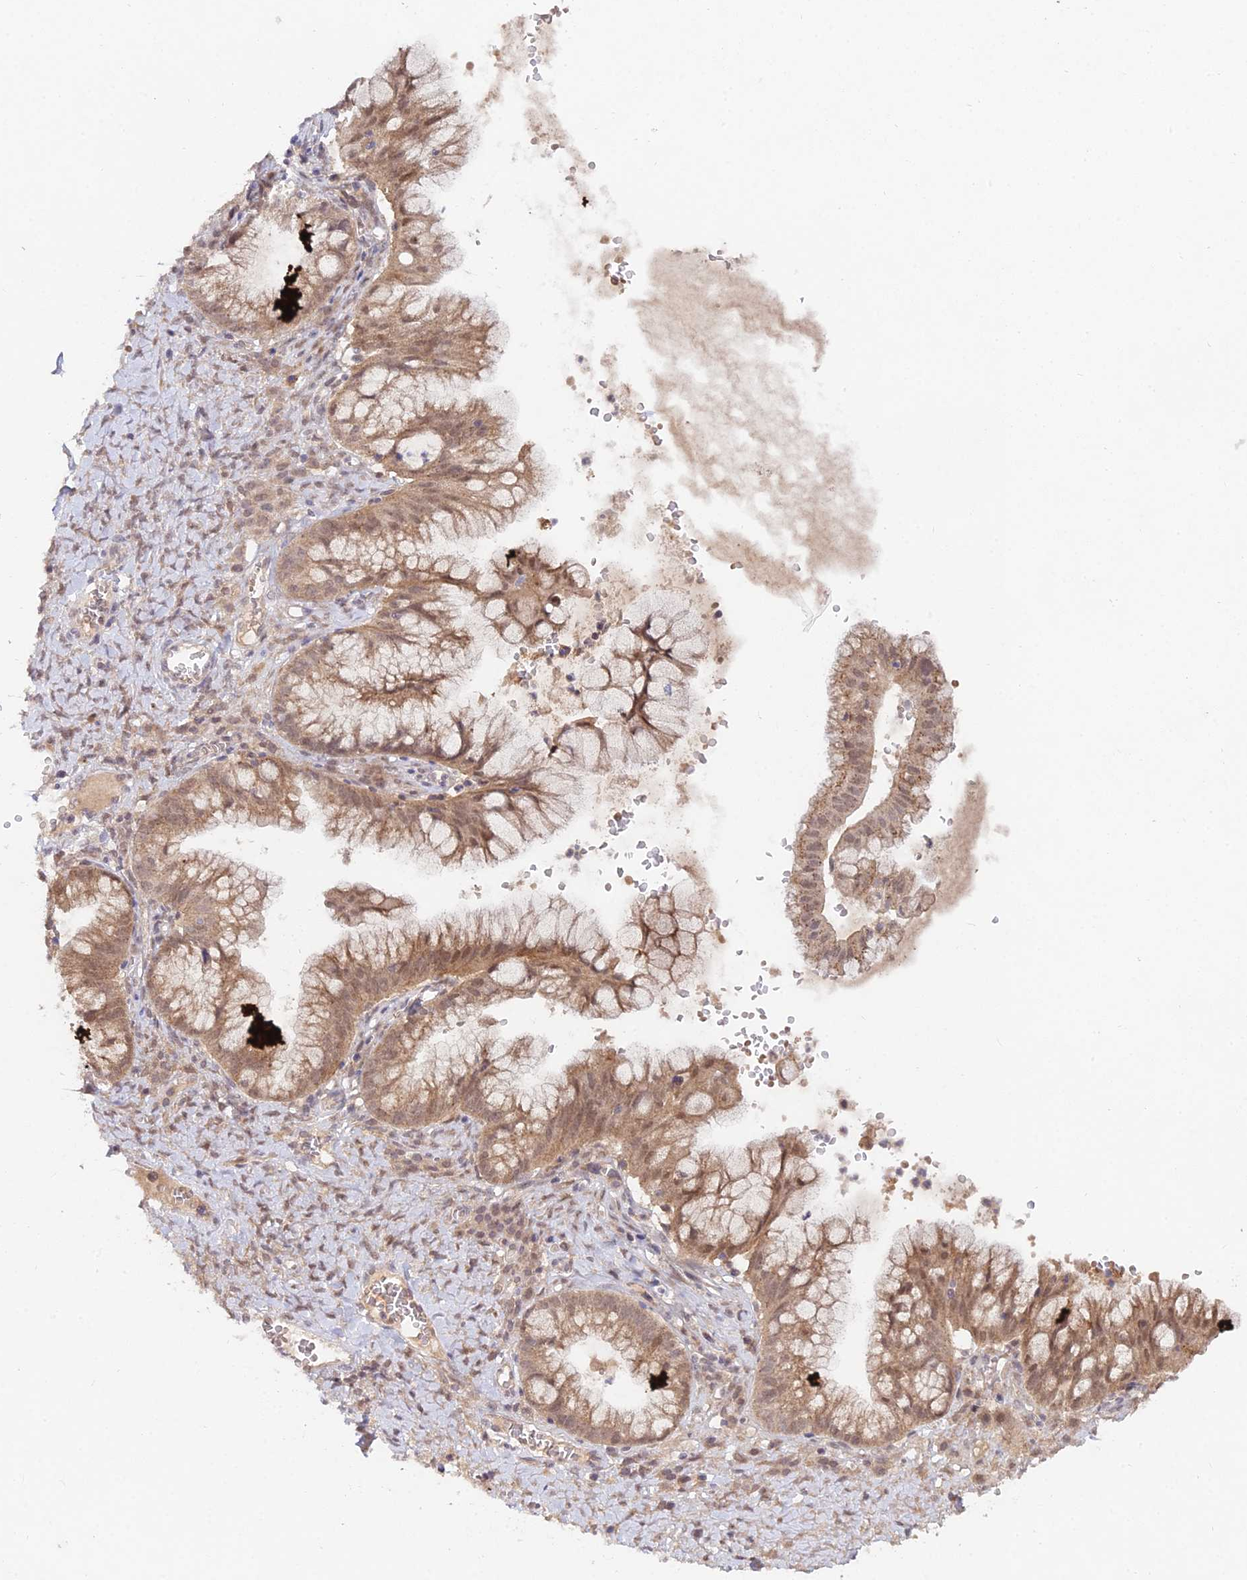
{"staining": {"intensity": "moderate", "quantity": ">75%", "location": "cytoplasmic/membranous,nuclear"}, "tissue": "ovarian cancer", "cell_type": "Tumor cells", "image_type": "cancer", "snomed": [{"axis": "morphology", "description": "Cystadenocarcinoma, mucinous, NOS"}, {"axis": "topography", "description": "Ovary"}], "caption": "Human ovarian cancer stained for a protein (brown) displays moderate cytoplasmic/membranous and nuclear positive expression in about >75% of tumor cells.", "gene": "WDR43", "patient": {"sex": "female", "age": 70}}